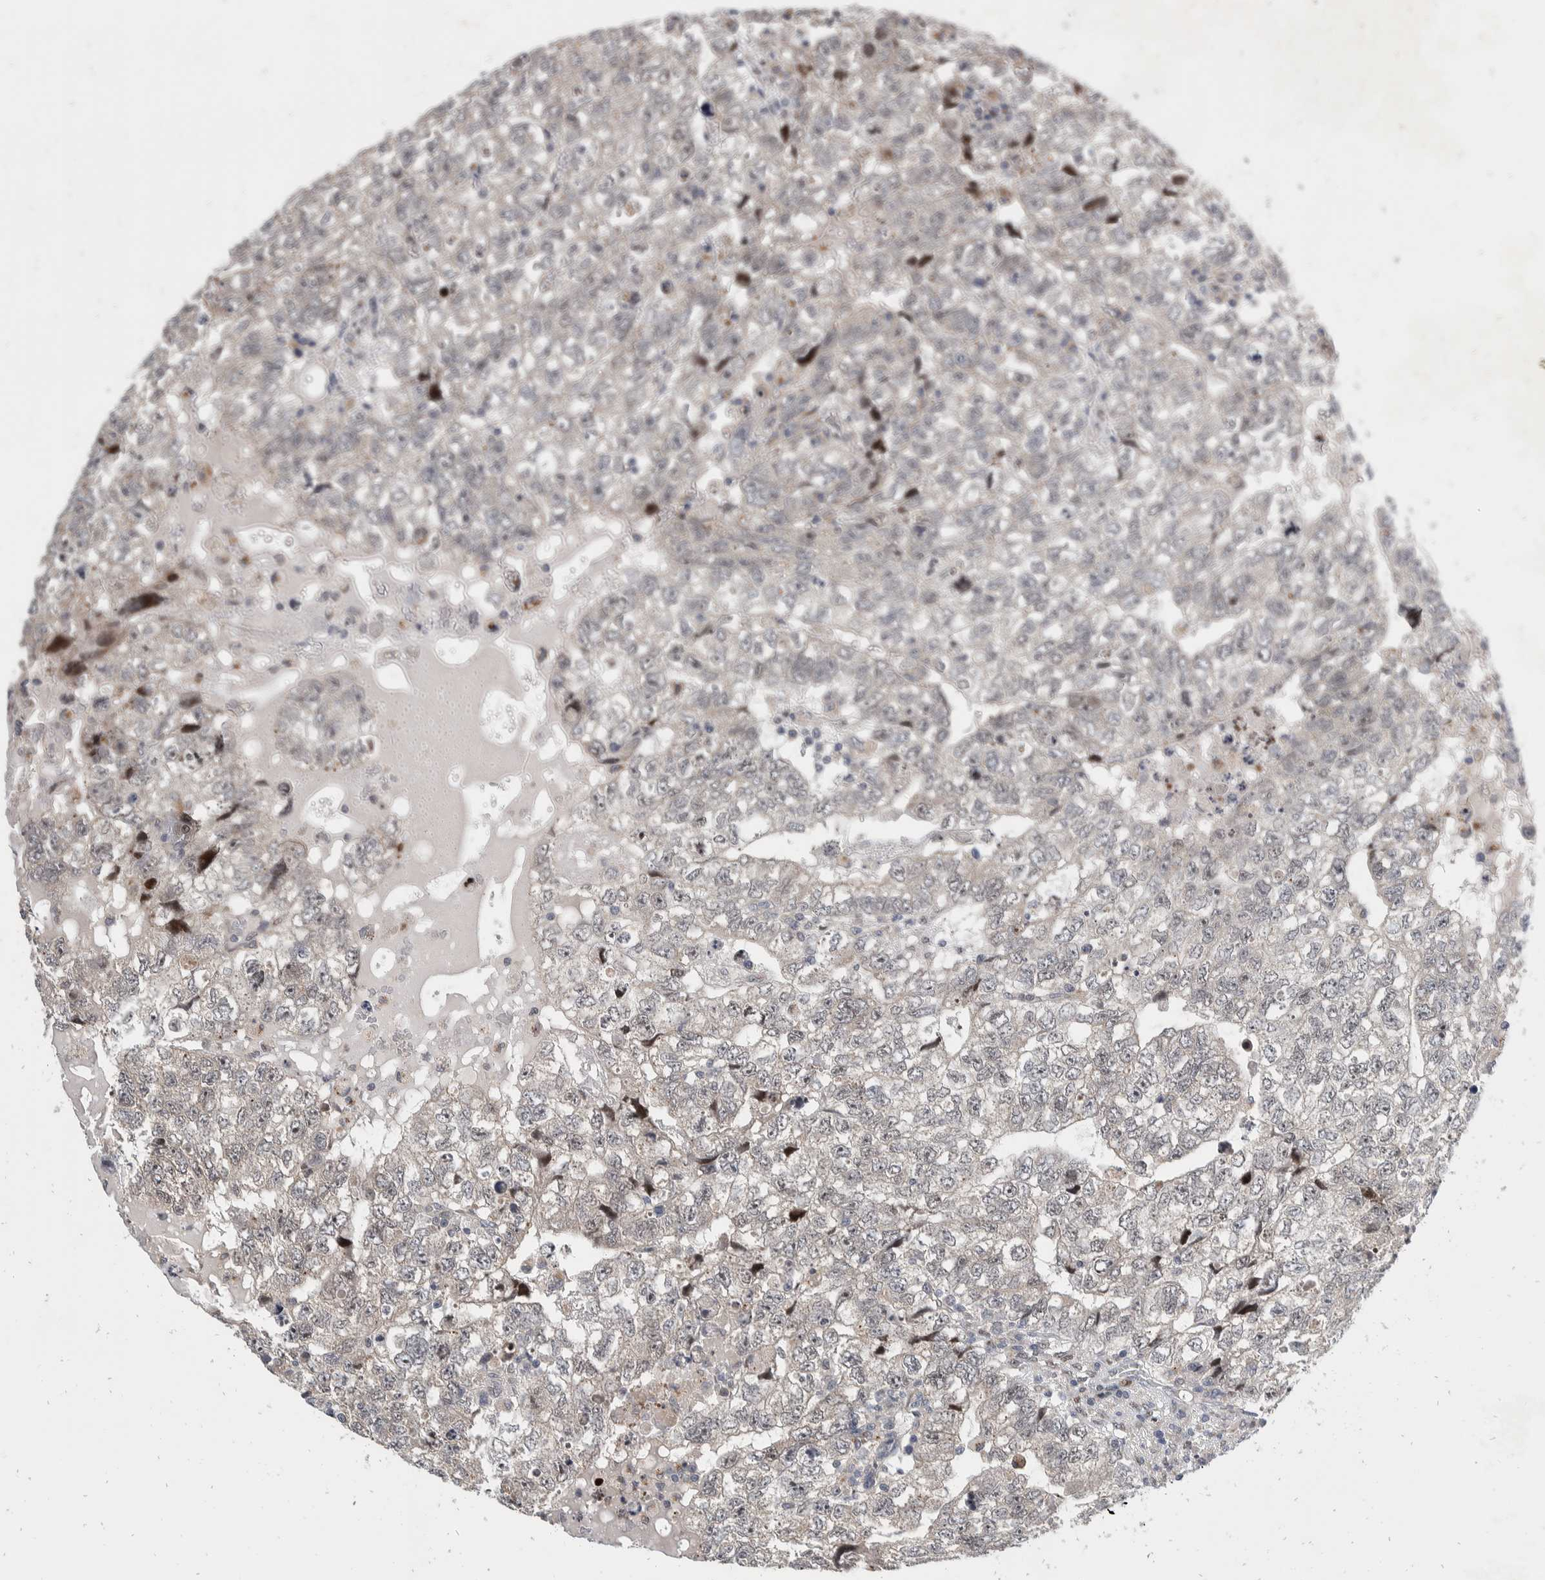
{"staining": {"intensity": "weak", "quantity": "<25%", "location": "nuclear"}, "tissue": "testis cancer", "cell_type": "Tumor cells", "image_type": "cancer", "snomed": [{"axis": "morphology", "description": "Carcinoma, Embryonal, NOS"}, {"axis": "topography", "description": "Testis"}], "caption": "IHC photomicrograph of human testis cancer stained for a protein (brown), which exhibits no expression in tumor cells.", "gene": "ZNF703", "patient": {"sex": "male", "age": 36}}